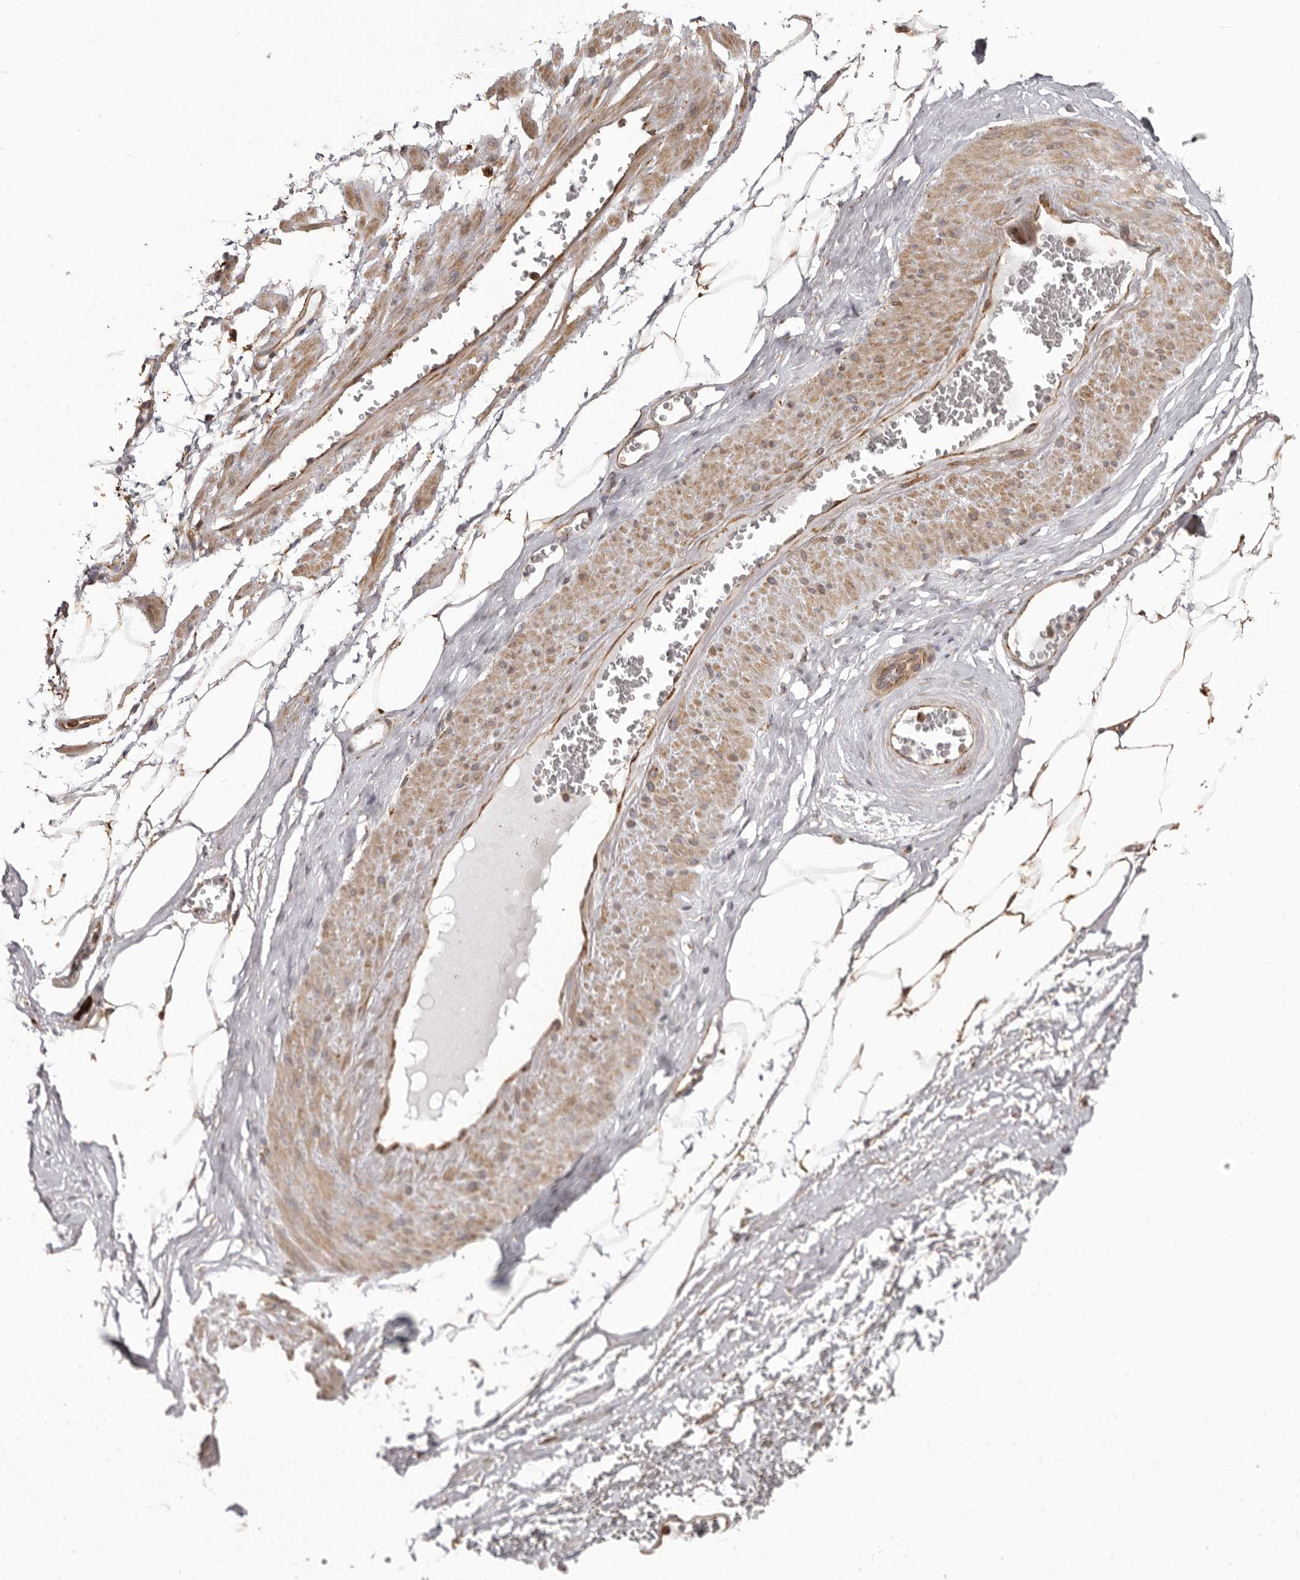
{"staining": {"intensity": "moderate", "quantity": "<25%", "location": "cytoplasmic/membranous"}, "tissue": "adipose tissue", "cell_type": "Adipocytes", "image_type": "normal", "snomed": [{"axis": "morphology", "description": "Normal tissue, NOS"}, {"axis": "morphology", "description": "Adenocarcinoma, Low grade"}, {"axis": "topography", "description": "Prostate"}, {"axis": "topography", "description": "Peripheral nerve tissue"}], "caption": "Immunohistochemical staining of benign adipose tissue reveals moderate cytoplasmic/membranous protein positivity in approximately <25% of adipocytes. The protein of interest is stained brown, and the nuclei are stained in blue (DAB (3,3'-diaminobenzidine) IHC with brightfield microscopy, high magnification).", "gene": "NUP43", "patient": {"sex": "male", "age": 63}}